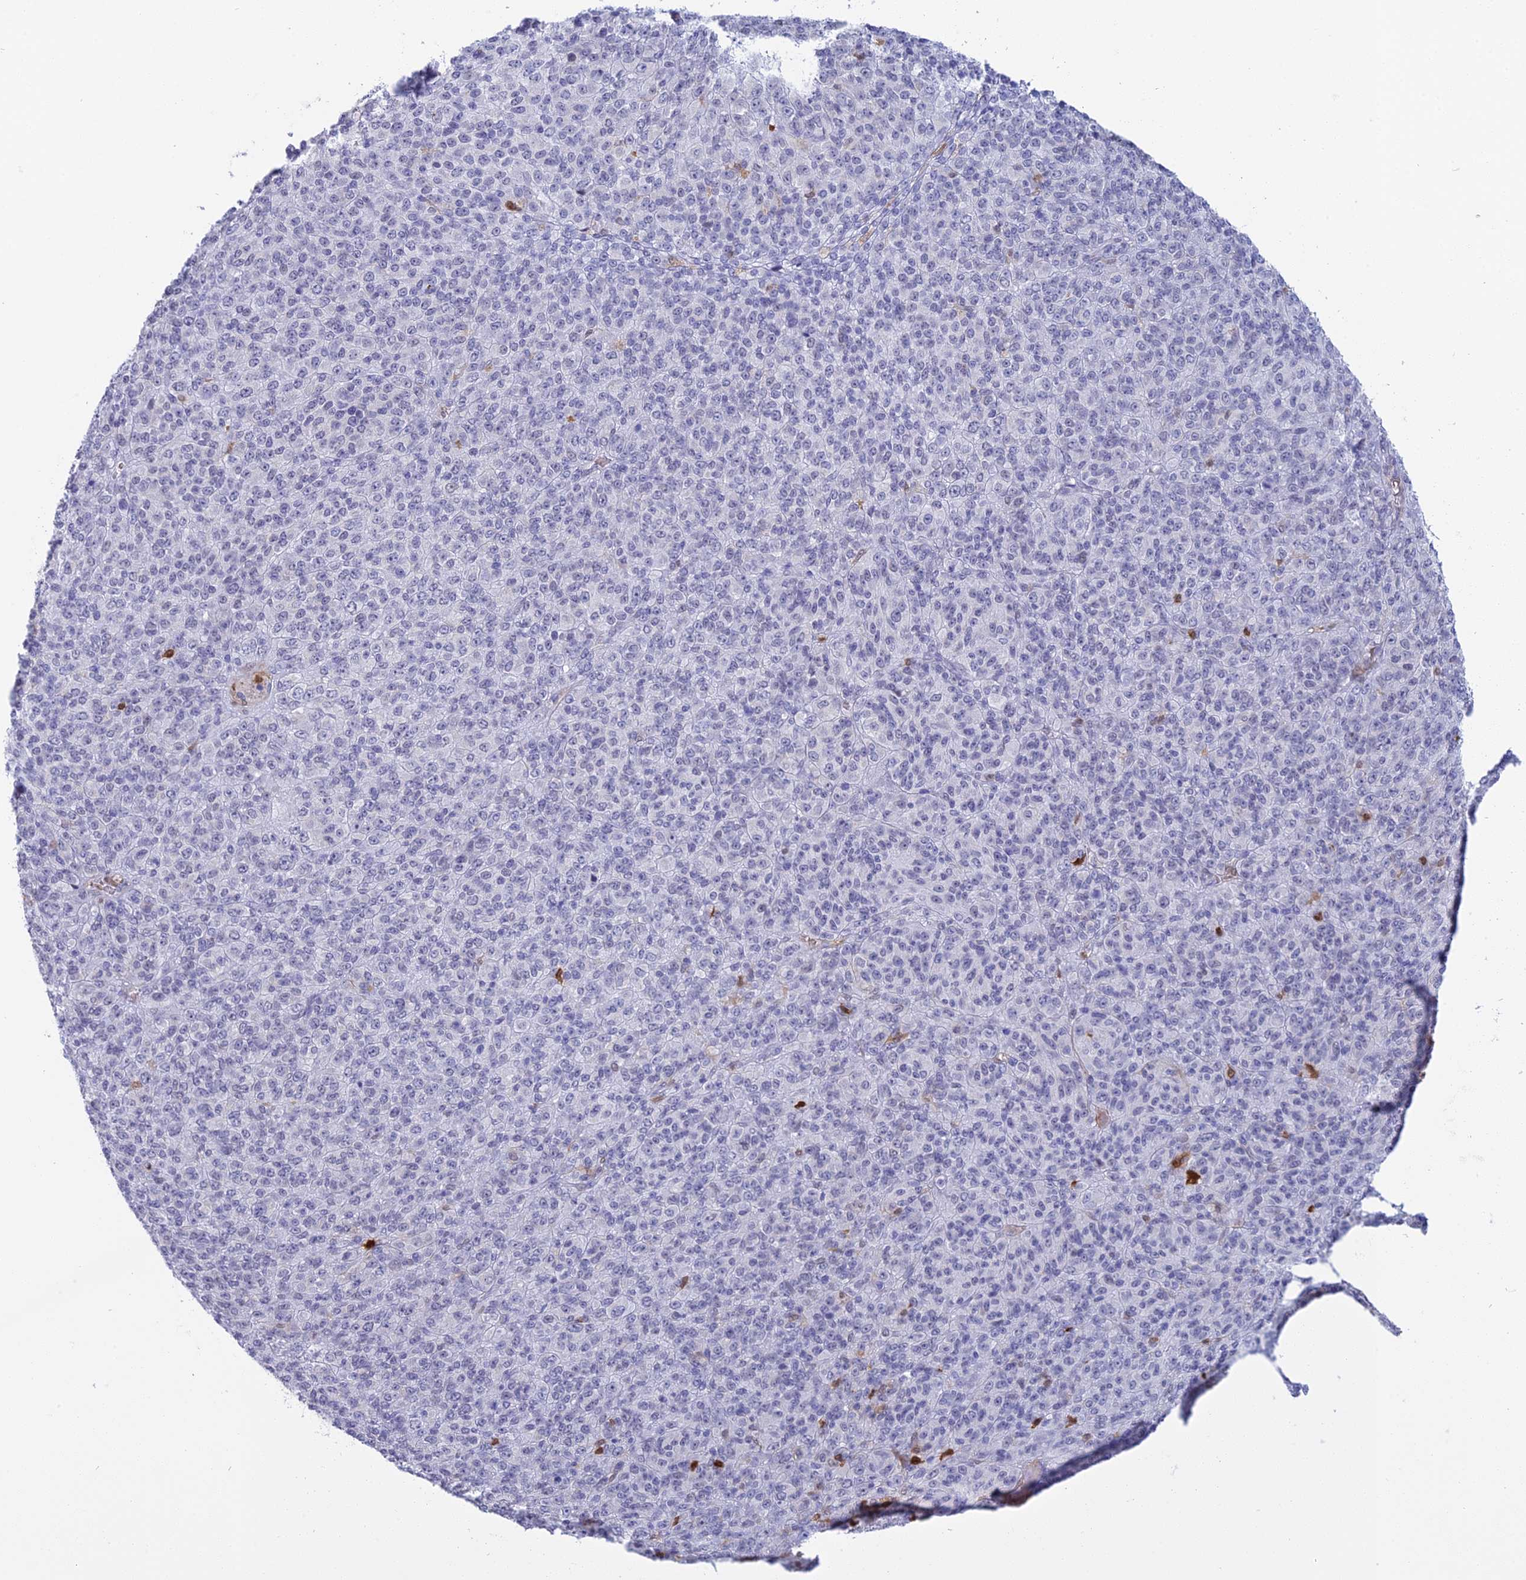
{"staining": {"intensity": "negative", "quantity": "none", "location": "none"}, "tissue": "melanoma", "cell_type": "Tumor cells", "image_type": "cancer", "snomed": [{"axis": "morphology", "description": "Malignant melanoma, Metastatic site"}, {"axis": "topography", "description": "Brain"}], "caption": "Melanoma stained for a protein using immunohistochemistry exhibits no staining tumor cells.", "gene": "PGBD4", "patient": {"sex": "female", "age": 56}}